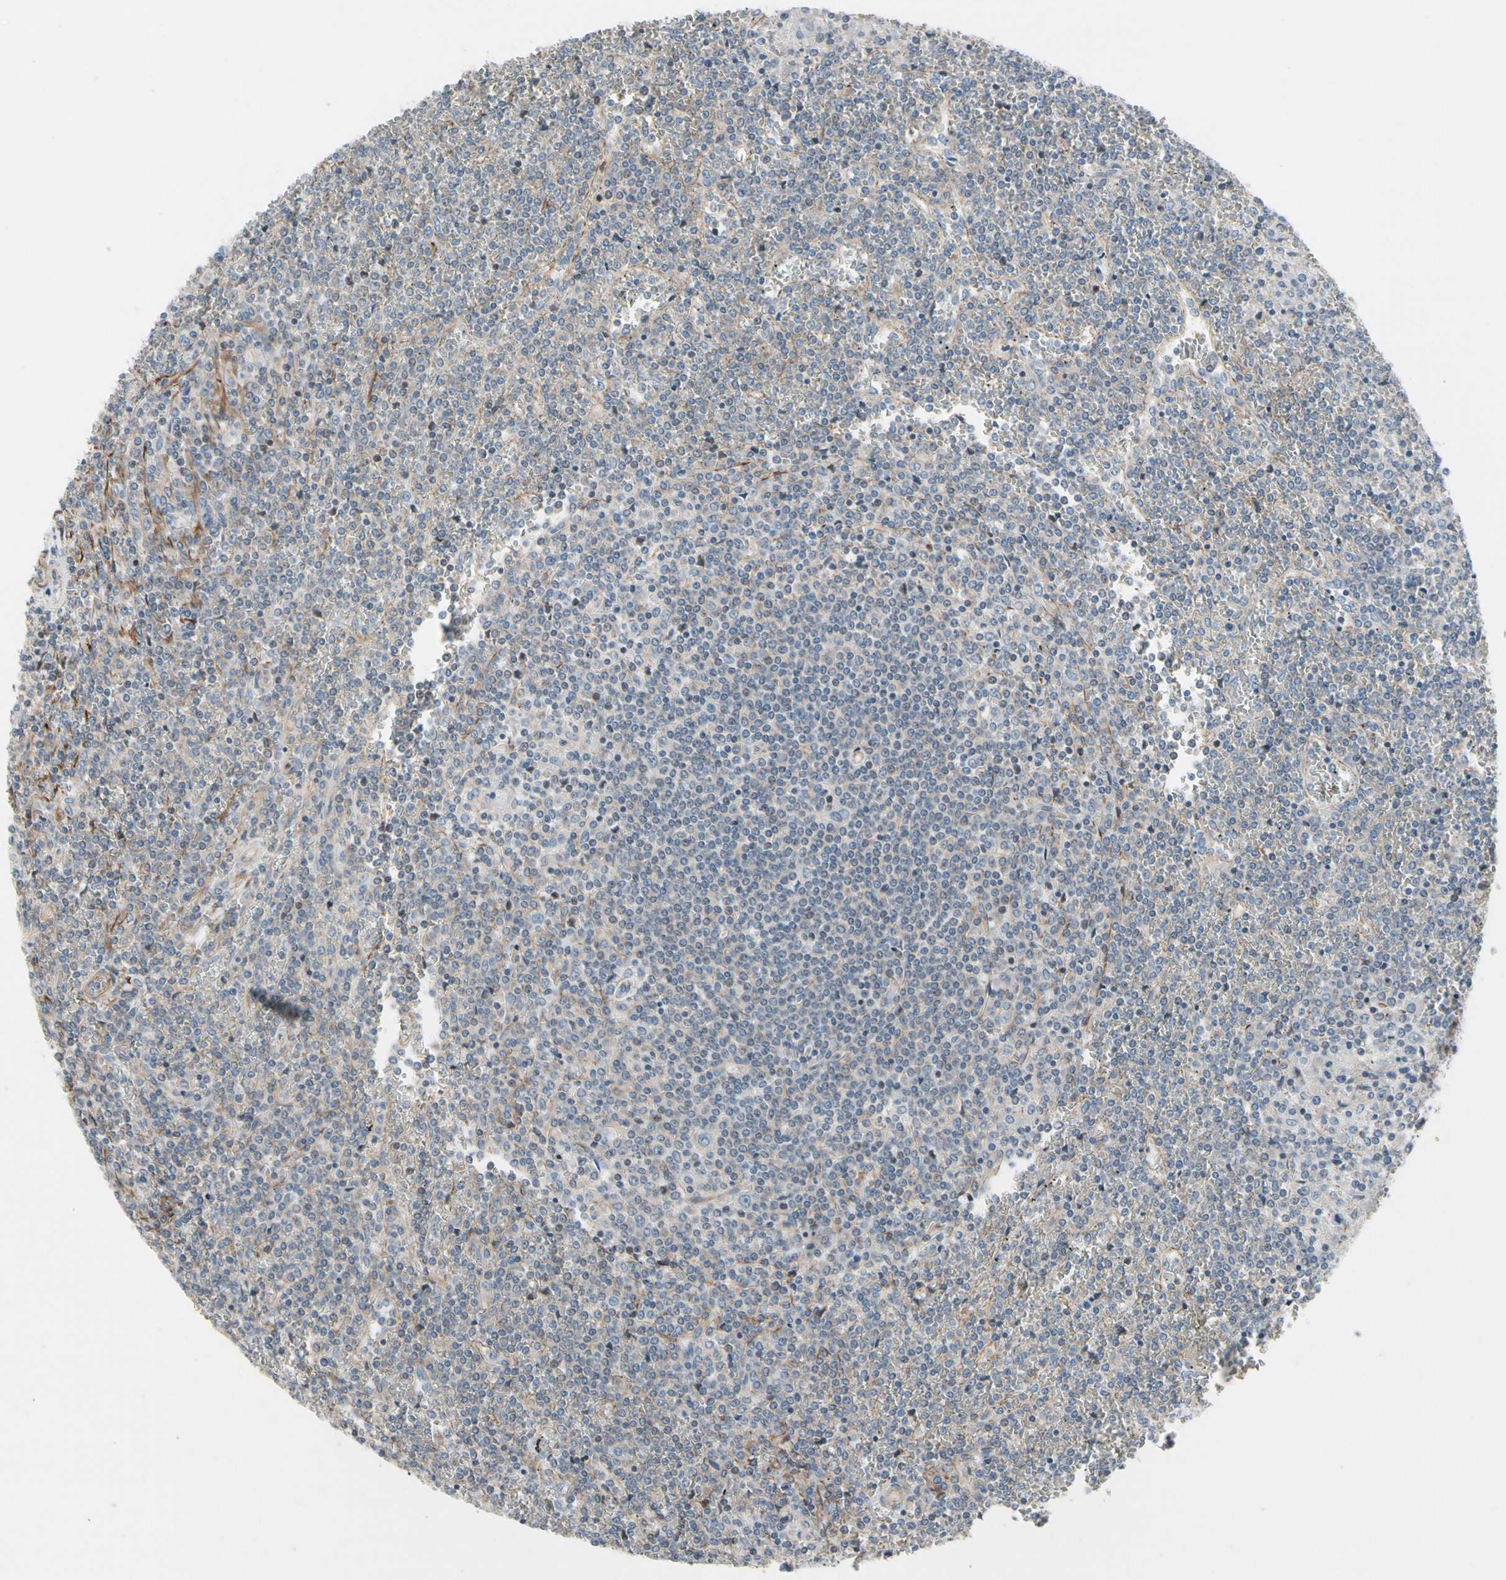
{"staining": {"intensity": "negative", "quantity": "none", "location": "none"}, "tissue": "lymphoma", "cell_type": "Tumor cells", "image_type": "cancer", "snomed": [{"axis": "morphology", "description": "Malignant lymphoma, non-Hodgkin's type, Low grade"}, {"axis": "topography", "description": "Spleen"}], "caption": "Tumor cells show no significant positivity in low-grade malignant lymphoma, non-Hodgkin's type. (IHC, brightfield microscopy, high magnification).", "gene": "TPM1", "patient": {"sex": "female", "age": 19}}